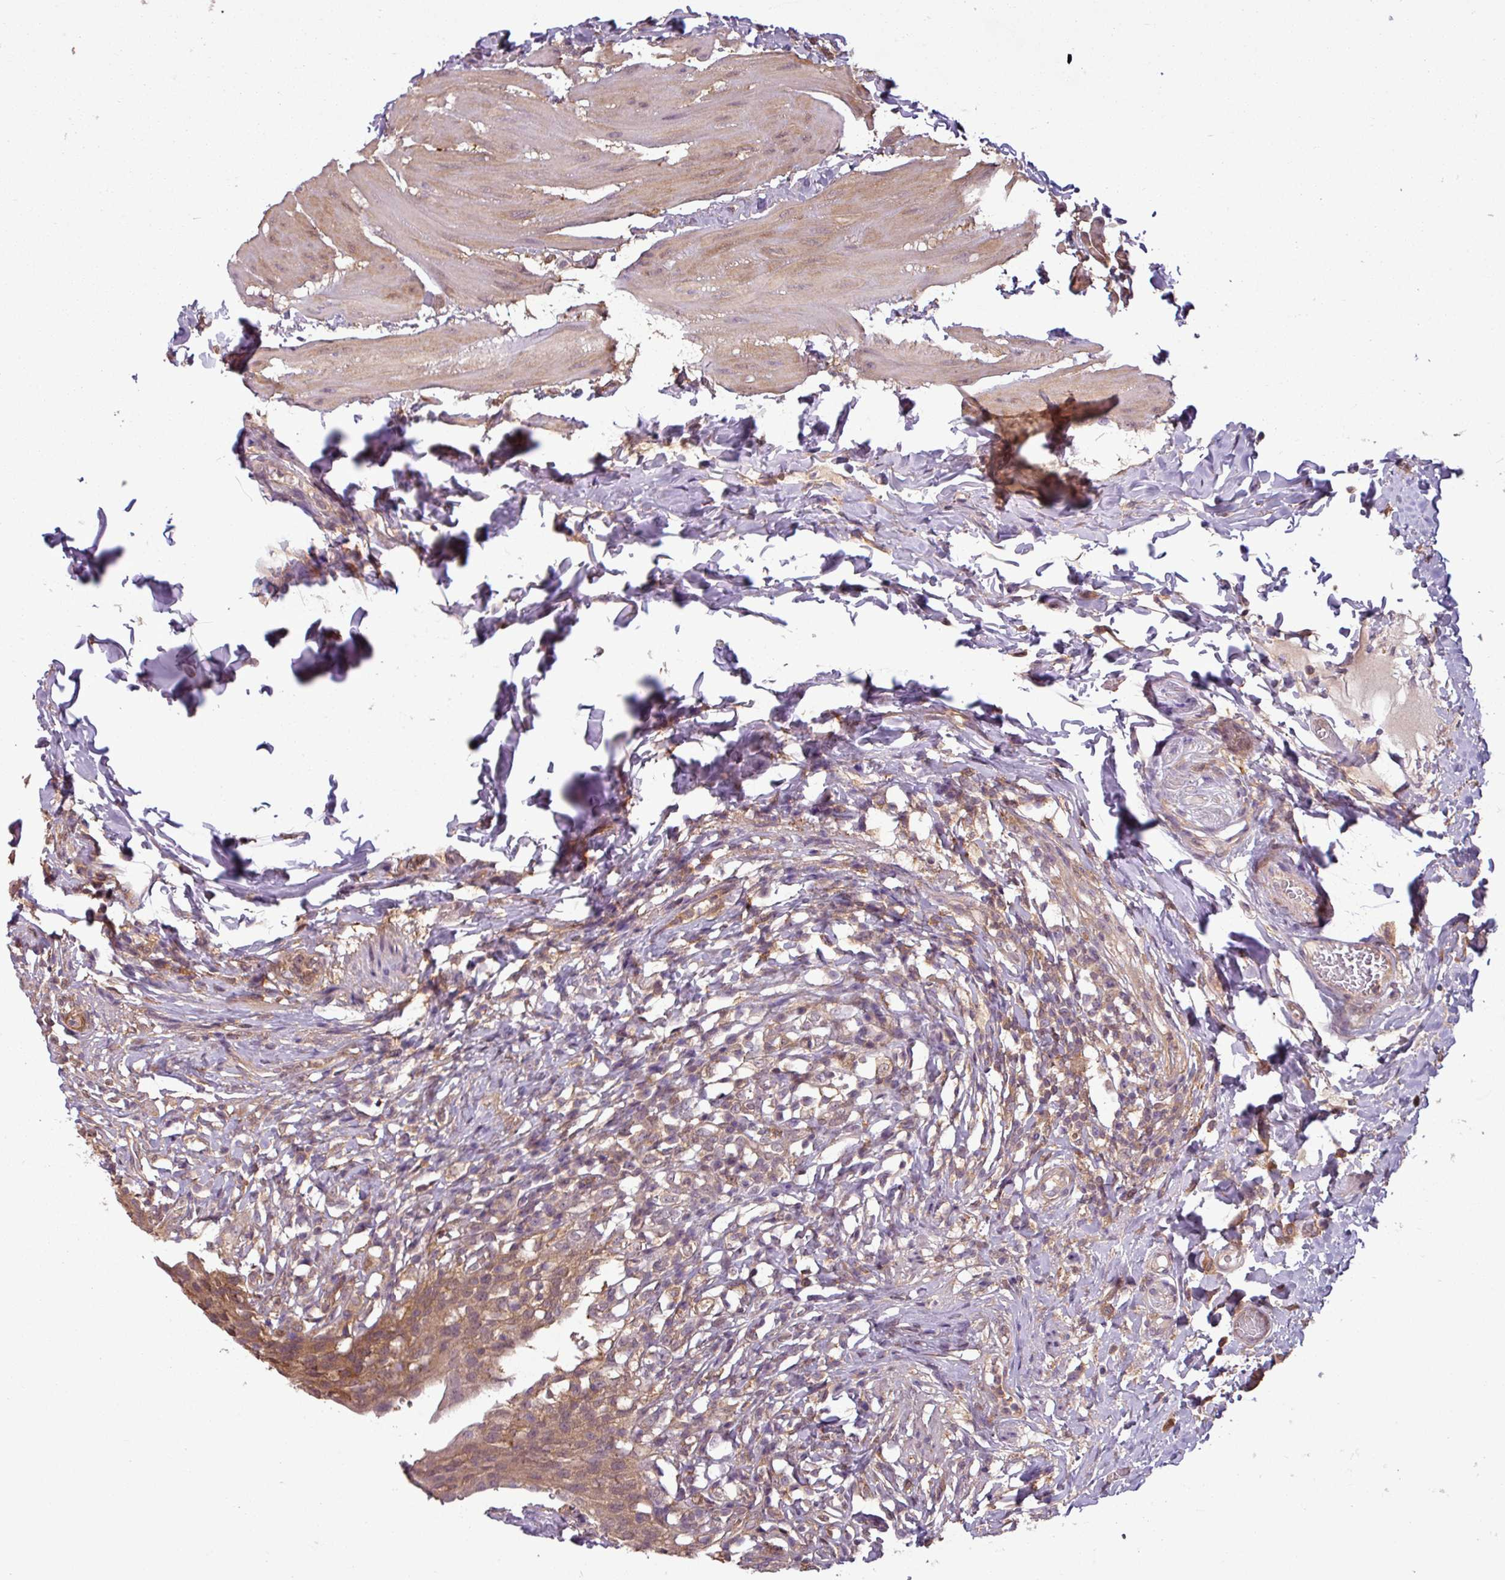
{"staining": {"intensity": "moderate", "quantity": ">75%", "location": "cytoplasmic/membranous"}, "tissue": "urinary bladder", "cell_type": "Urothelial cells", "image_type": "normal", "snomed": [{"axis": "morphology", "description": "Normal tissue, NOS"}, {"axis": "morphology", "description": "Inflammation, NOS"}, {"axis": "topography", "description": "Urinary bladder"}], "caption": "High-power microscopy captured an immunohistochemistry (IHC) photomicrograph of unremarkable urinary bladder, revealing moderate cytoplasmic/membranous expression in approximately >75% of urothelial cells. Immunohistochemistry stains the protein of interest in brown and the nuclei are stained blue.", "gene": "SH3BGRL", "patient": {"sex": "male", "age": 64}}